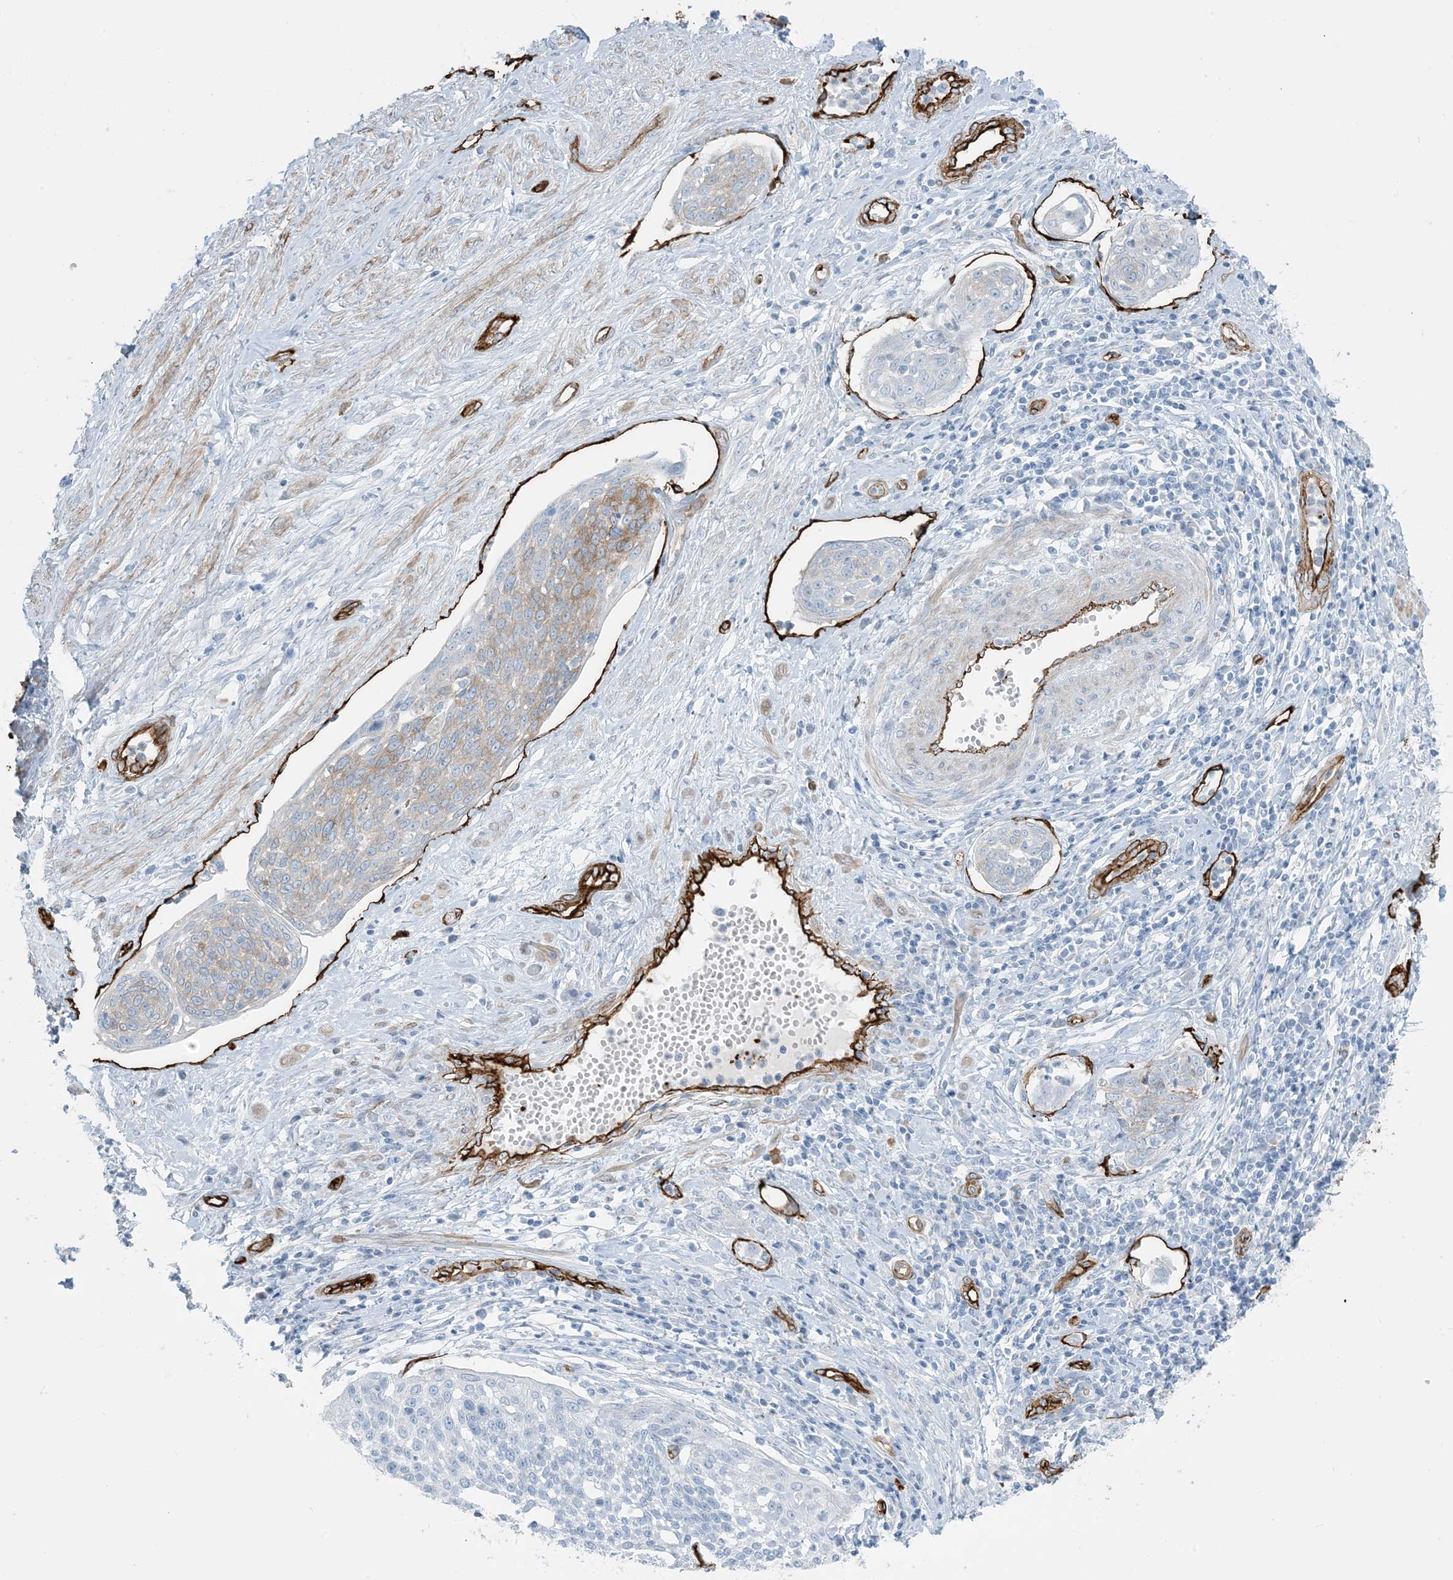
{"staining": {"intensity": "moderate", "quantity": "<25%", "location": "cytoplasmic/membranous"}, "tissue": "cervical cancer", "cell_type": "Tumor cells", "image_type": "cancer", "snomed": [{"axis": "morphology", "description": "Squamous cell carcinoma, NOS"}, {"axis": "topography", "description": "Cervix"}], "caption": "A brown stain labels moderate cytoplasmic/membranous staining of a protein in cervical squamous cell carcinoma tumor cells.", "gene": "EPS8L3", "patient": {"sex": "female", "age": 34}}